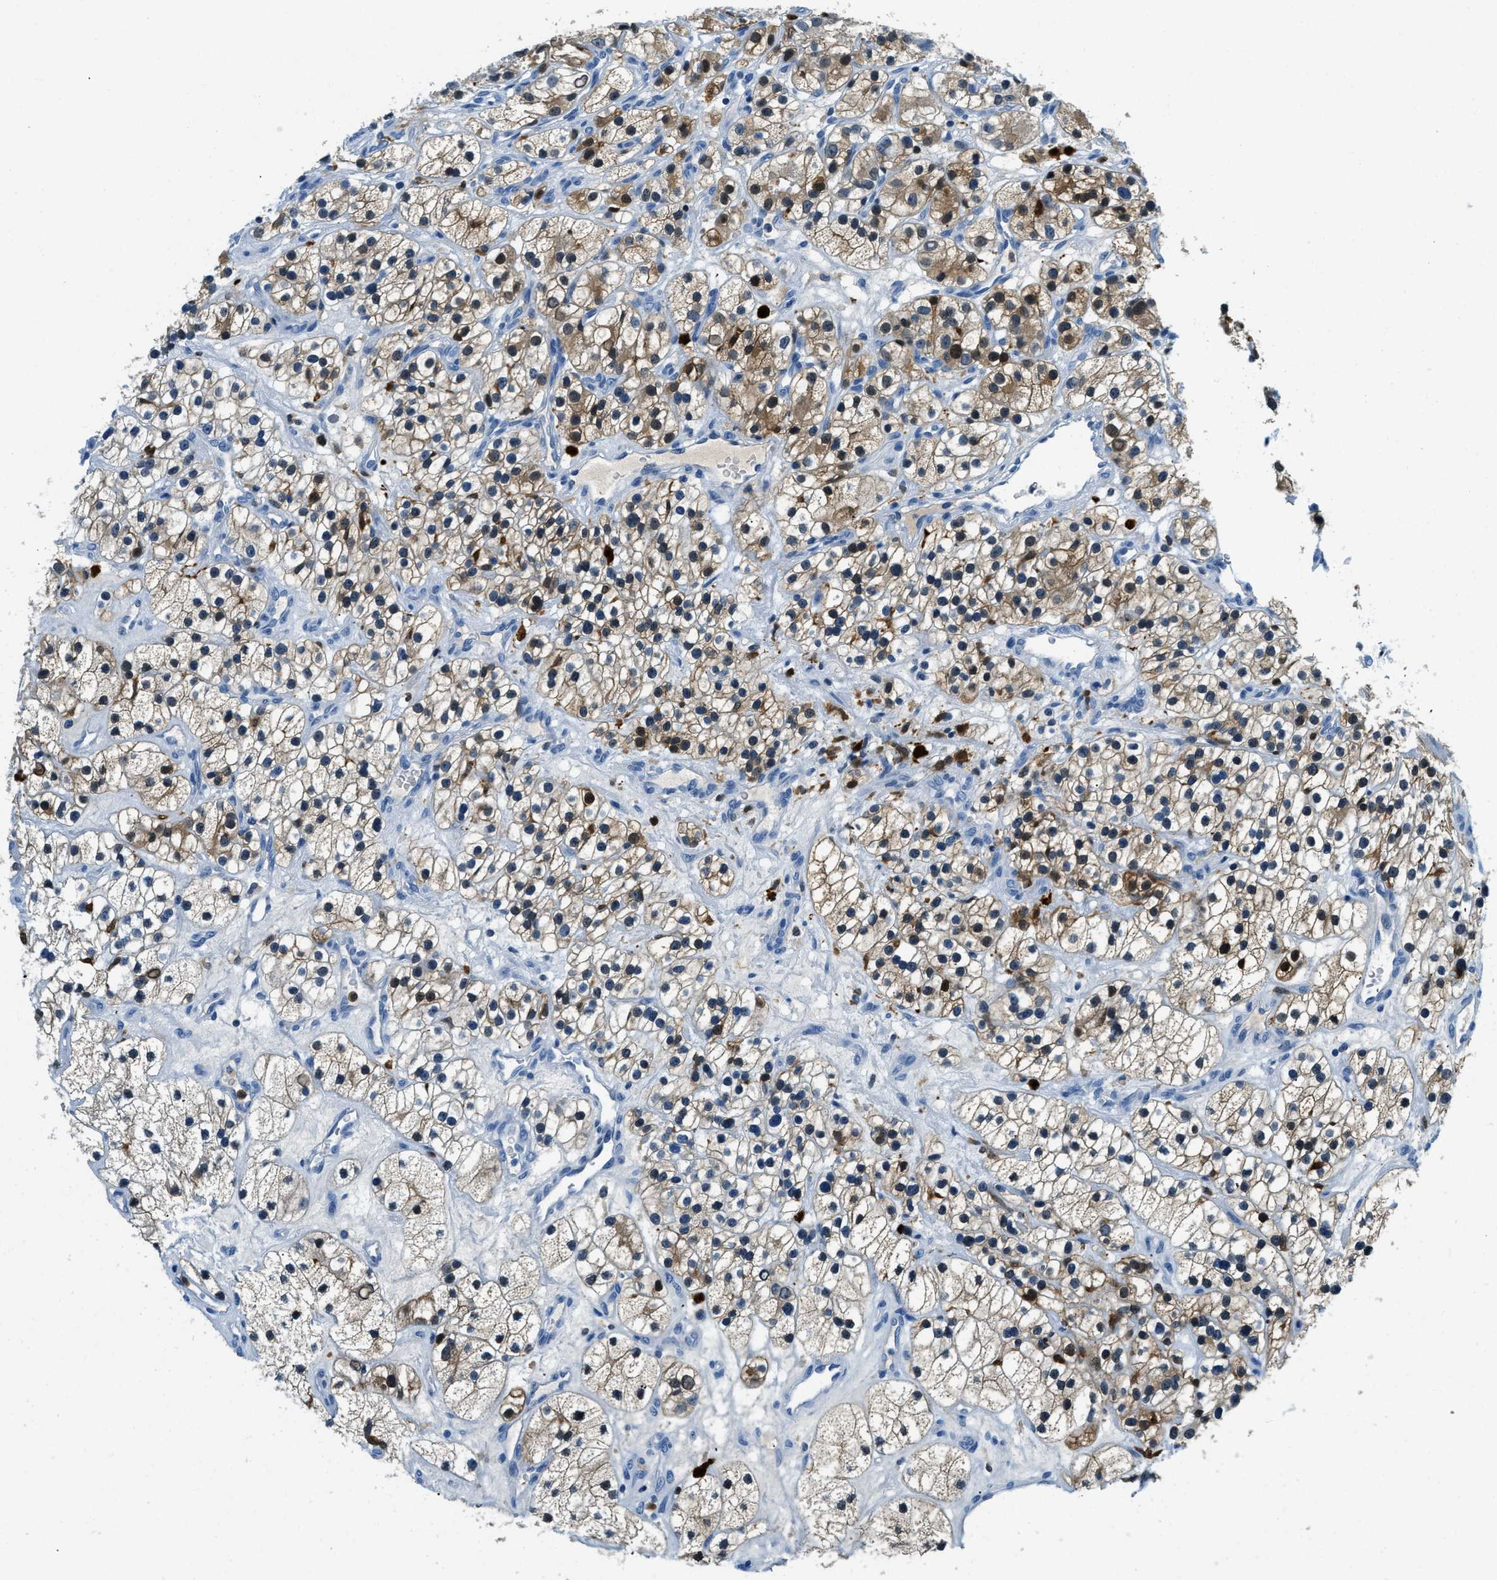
{"staining": {"intensity": "moderate", "quantity": "25%-75%", "location": "cytoplasmic/membranous,nuclear"}, "tissue": "renal cancer", "cell_type": "Tumor cells", "image_type": "cancer", "snomed": [{"axis": "morphology", "description": "Adenocarcinoma, NOS"}, {"axis": "topography", "description": "Kidney"}], "caption": "High-power microscopy captured an IHC micrograph of renal cancer, revealing moderate cytoplasmic/membranous and nuclear expression in about 25%-75% of tumor cells.", "gene": "CAPG", "patient": {"sex": "female", "age": 57}}